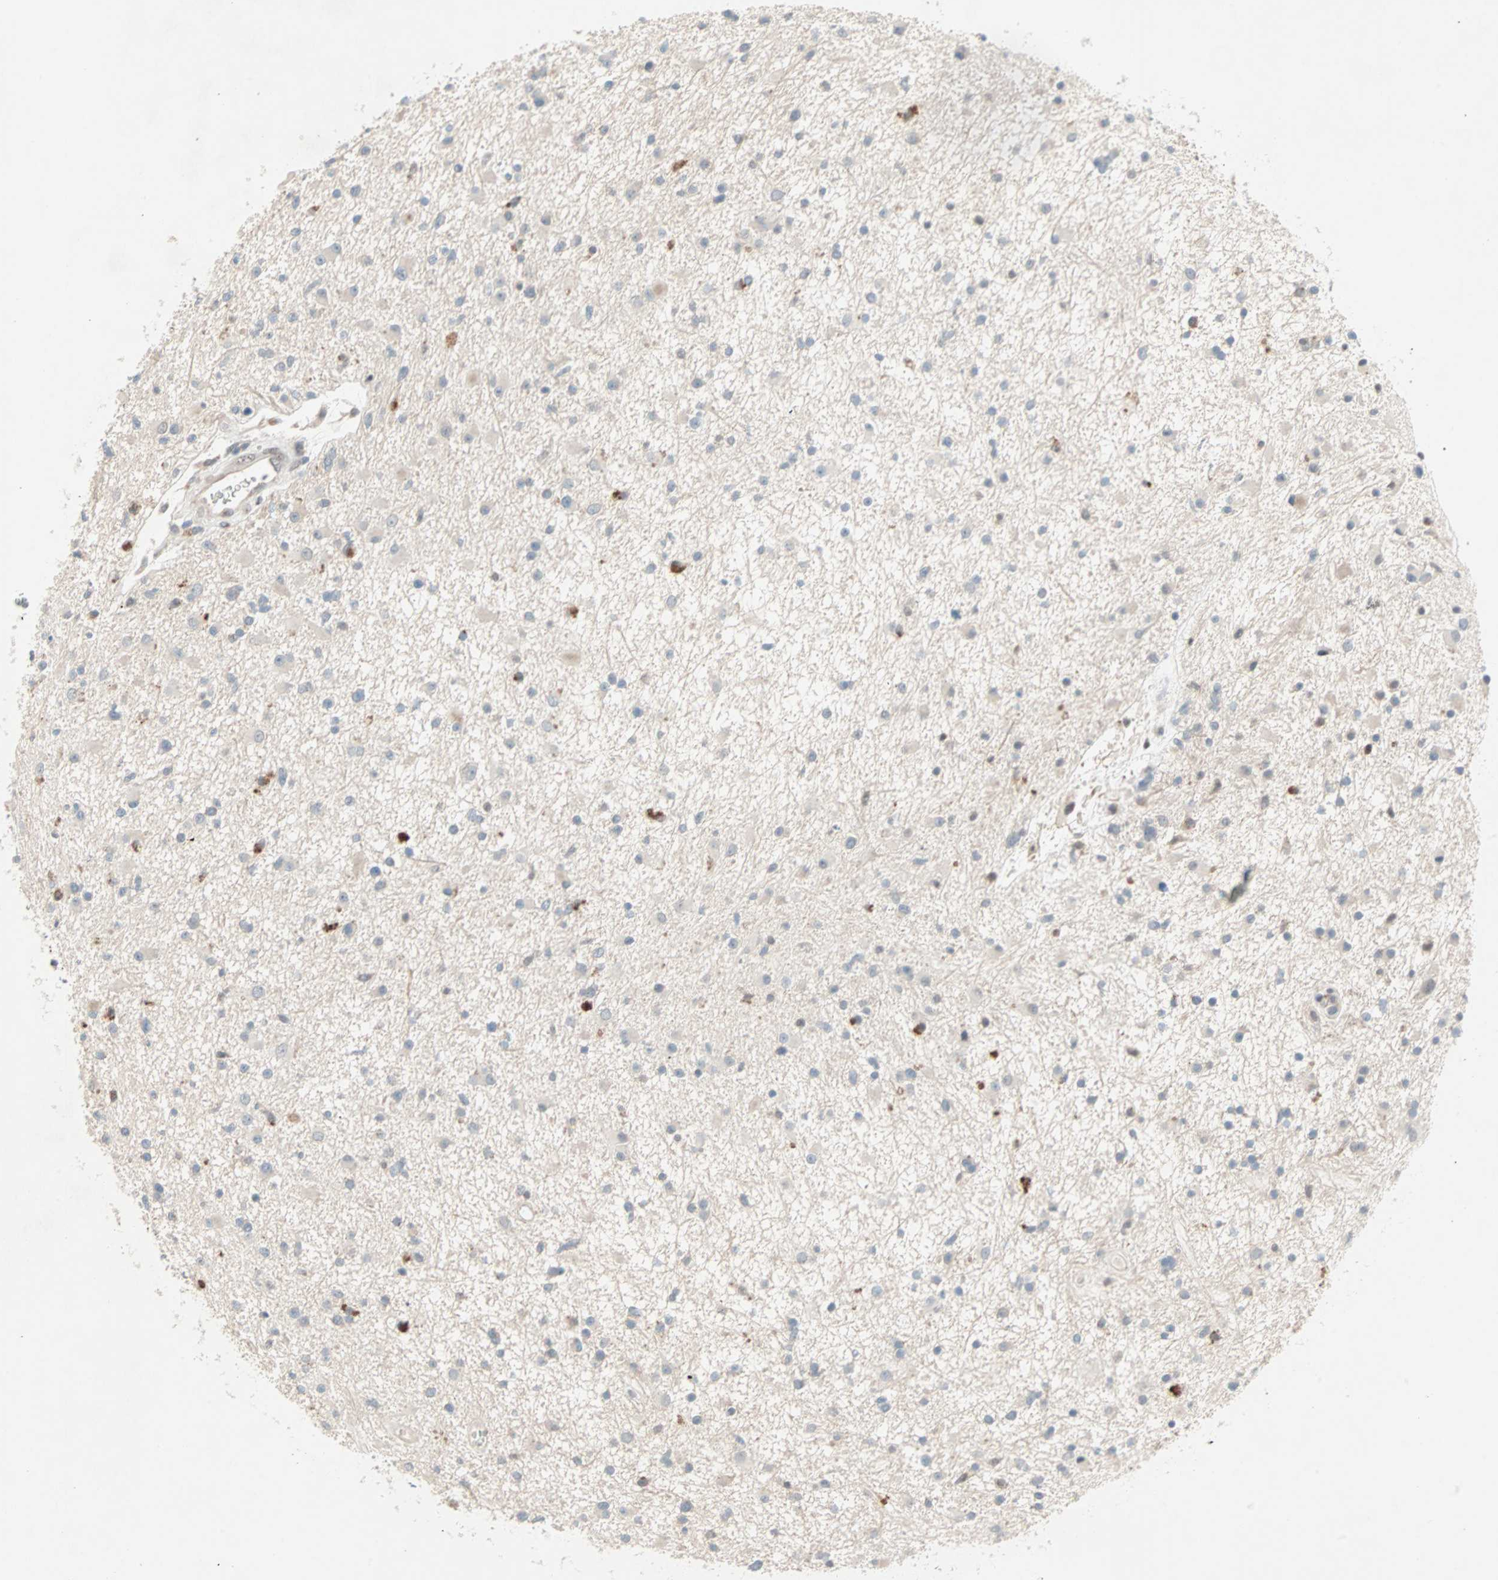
{"staining": {"intensity": "weak", "quantity": "<25%", "location": "cytoplasmic/membranous"}, "tissue": "glioma", "cell_type": "Tumor cells", "image_type": "cancer", "snomed": [{"axis": "morphology", "description": "Glioma, malignant, High grade"}, {"axis": "topography", "description": "Brain"}], "caption": "Malignant glioma (high-grade) was stained to show a protein in brown. There is no significant staining in tumor cells.", "gene": "CAND2", "patient": {"sex": "male", "age": 33}}